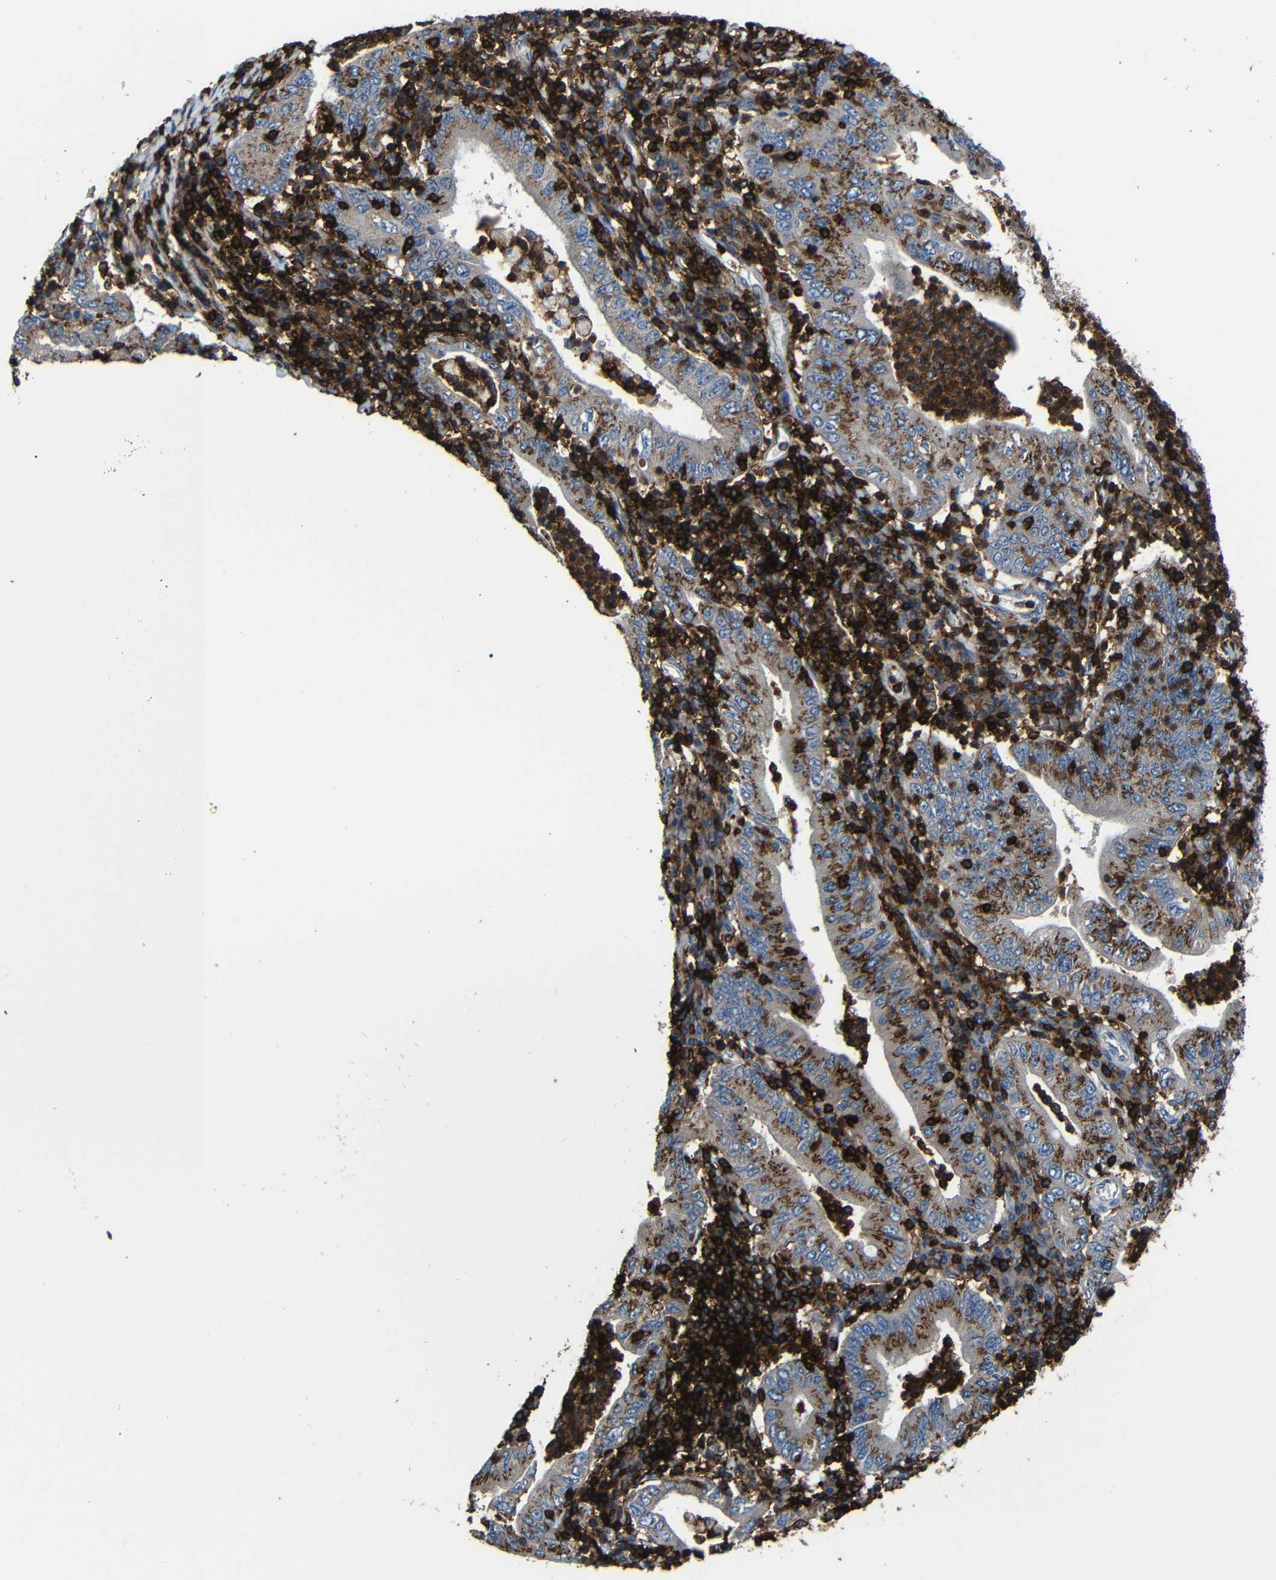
{"staining": {"intensity": "moderate", "quantity": ">75%", "location": "cytoplasmic/membranous"}, "tissue": "stomach cancer", "cell_type": "Tumor cells", "image_type": "cancer", "snomed": [{"axis": "morphology", "description": "Normal tissue, NOS"}, {"axis": "morphology", "description": "Adenocarcinoma, NOS"}, {"axis": "topography", "description": "Esophagus"}, {"axis": "topography", "description": "Stomach, upper"}, {"axis": "topography", "description": "Peripheral nerve tissue"}], "caption": "A micrograph showing moderate cytoplasmic/membranous expression in approximately >75% of tumor cells in stomach cancer, as visualized by brown immunohistochemical staining.", "gene": "P2RY12", "patient": {"sex": "male", "age": 62}}